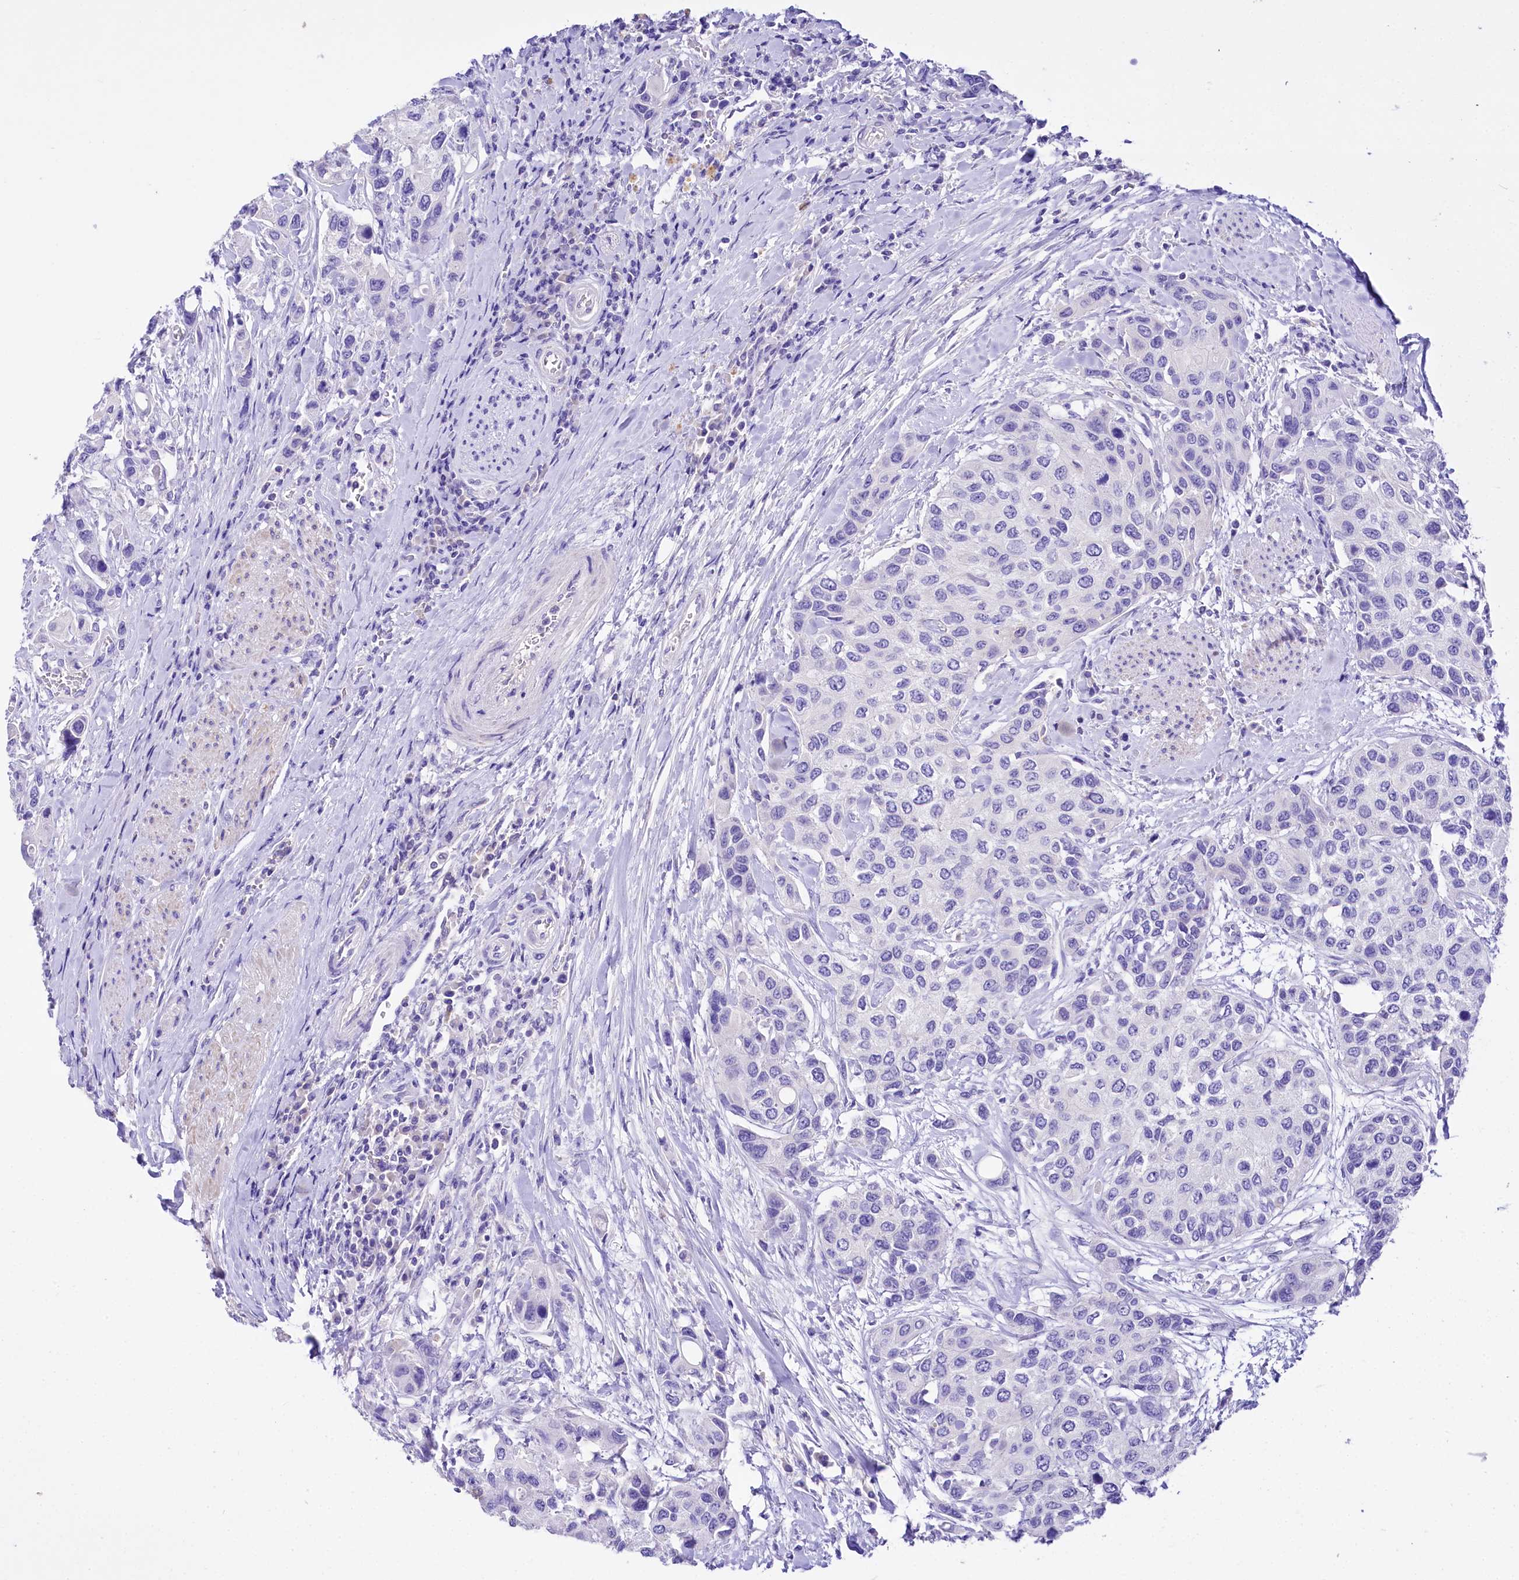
{"staining": {"intensity": "negative", "quantity": "none", "location": "none"}, "tissue": "urothelial cancer", "cell_type": "Tumor cells", "image_type": "cancer", "snomed": [{"axis": "morphology", "description": "Normal tissue, NOS"}, {"axis": "morphology", "description": "Urothelial carcinoma, High grade"}, {"axis": "topography", "description": "Vascular tissue"}, {"axis": "topography", "description": "Urinary bladder"}], "caption": "The micrograph reveals no significant staining in tumor cells of high-grade urothelial carcinoma.", "gene": "A2ML1", "patient": {"sex": "female", "age": 56}}